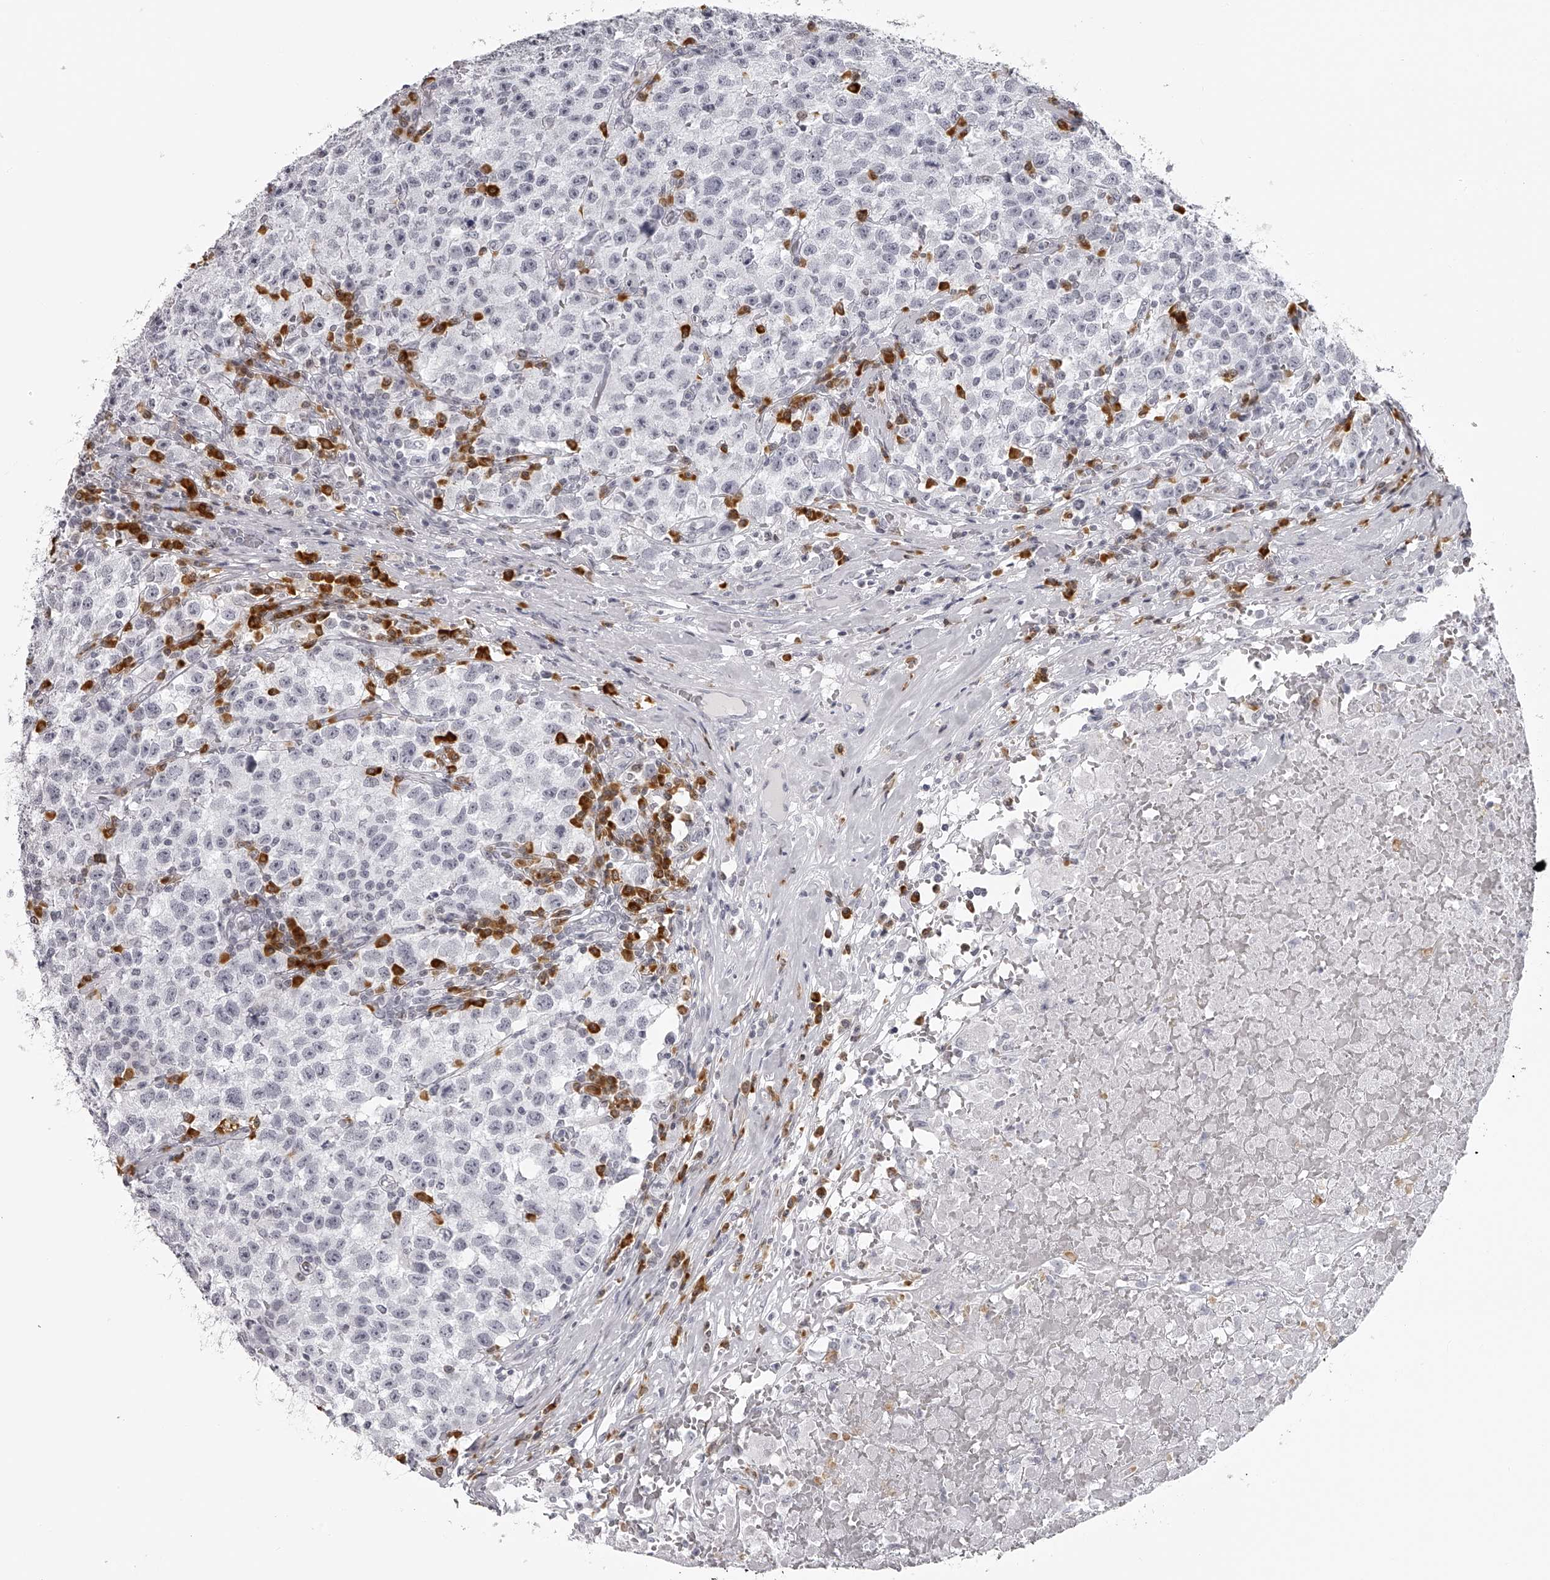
{"staining": {"intensity": "negative", "quantity": "none", "location": "none"}, "tissue": "testis cancer", "cell_type": "Tumor cells", "image_type": "cancer", "snomed": [{"axis": "morphology", "description": "Seminoma, NOS"}, {"axis": "topography", "description": "Testis"}], "caption": "Image shows no significant protein expression in tumor cells of testis seminoma.", "gene": "SEC11C", "patient": {"sex": "male", "age": 22}}